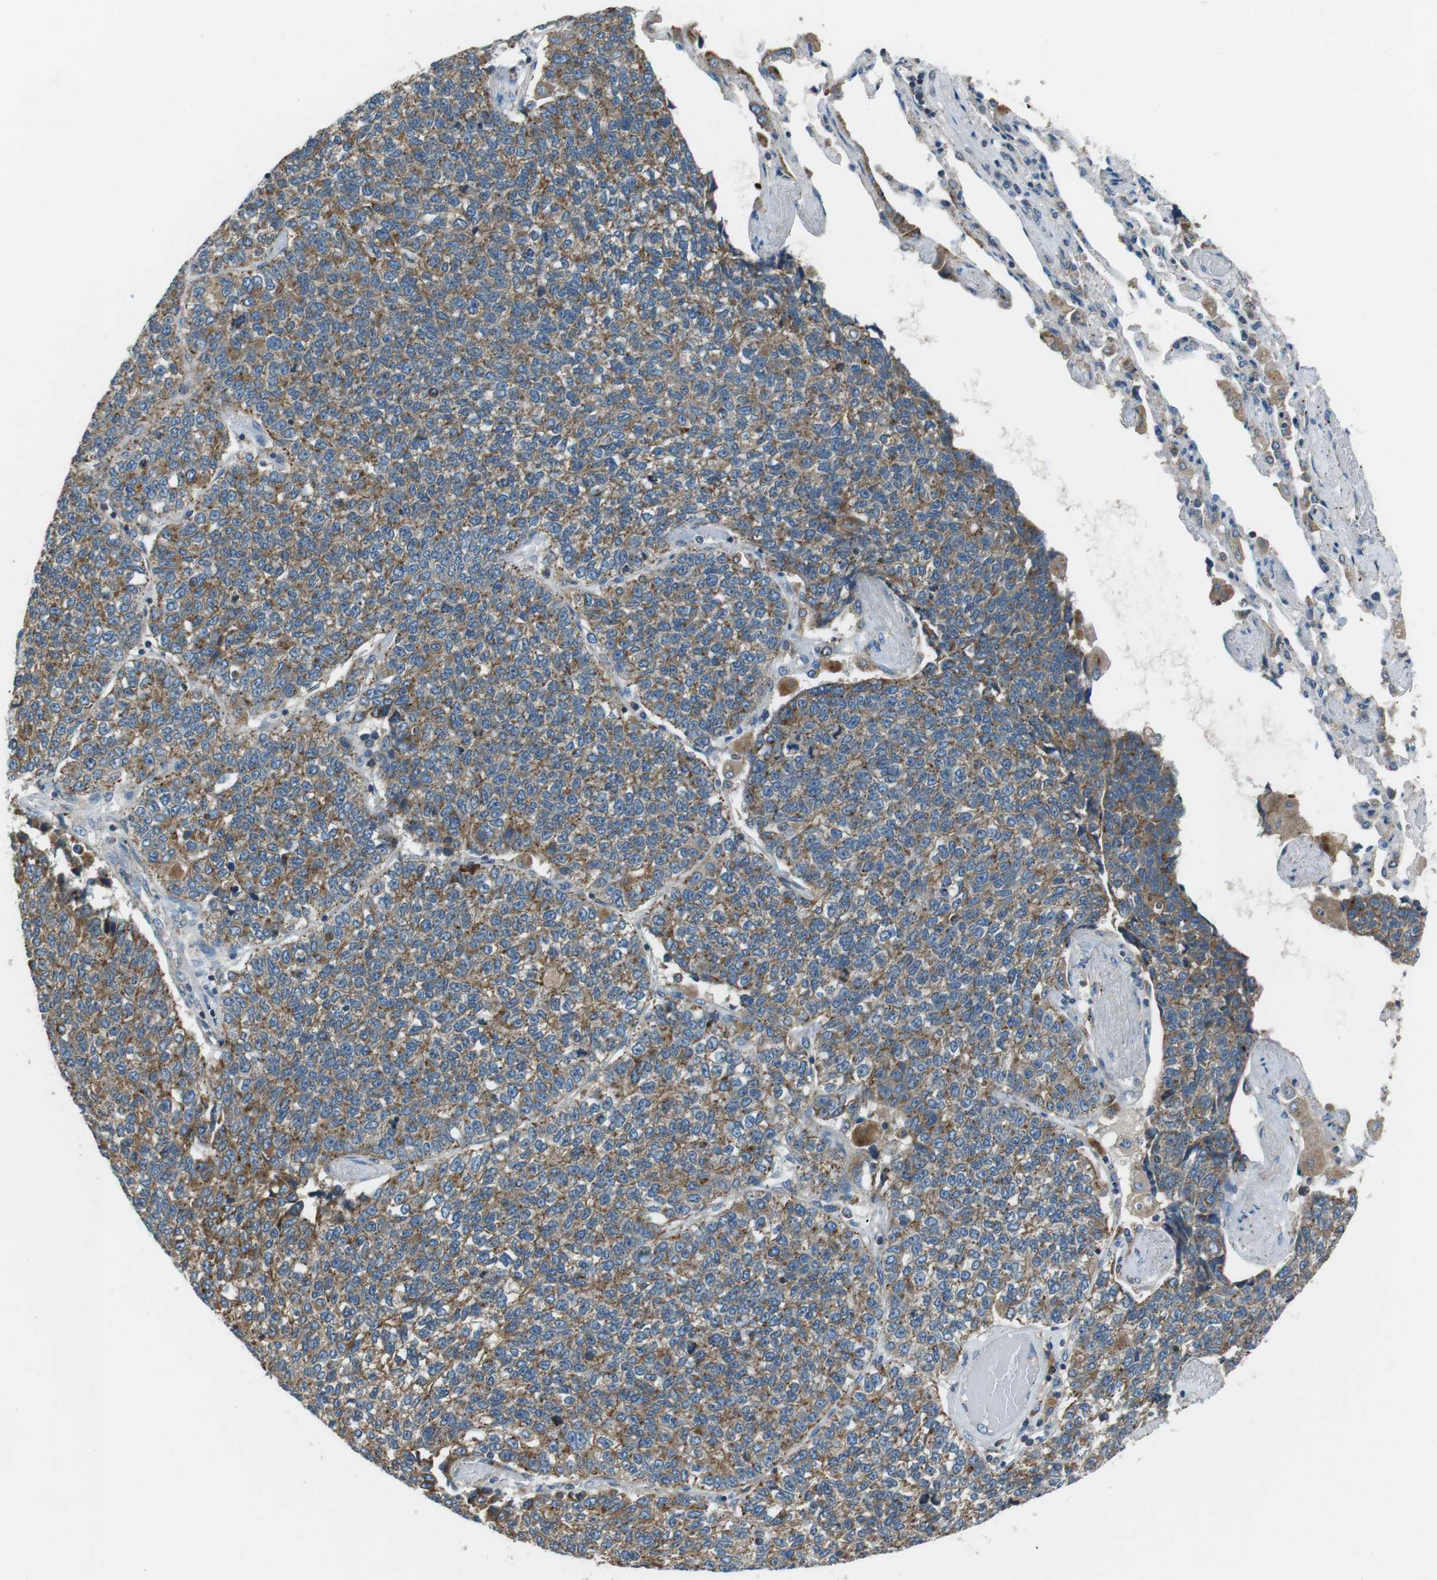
{"staining": {"intensity": "moderate", "quantity": ">75%", "location": "cytoplasmic/membranous"}, "tissue": "lung cancer", "cell_type": "Tumor cells", "image_type": "cancer", "snomed": [{"axis": "morphology", "description": "Adenocarcinoma, NOS"}, {"axis": "topography", "description": "Lung"}], "caption": "A micrograph of human lung cancer stained for a protein demonstrates moderate cytoplasmic/membranous brown staining in tumor cells.", "gene": "FAM3B", "patient": {"sex": "male", "age": 49}}